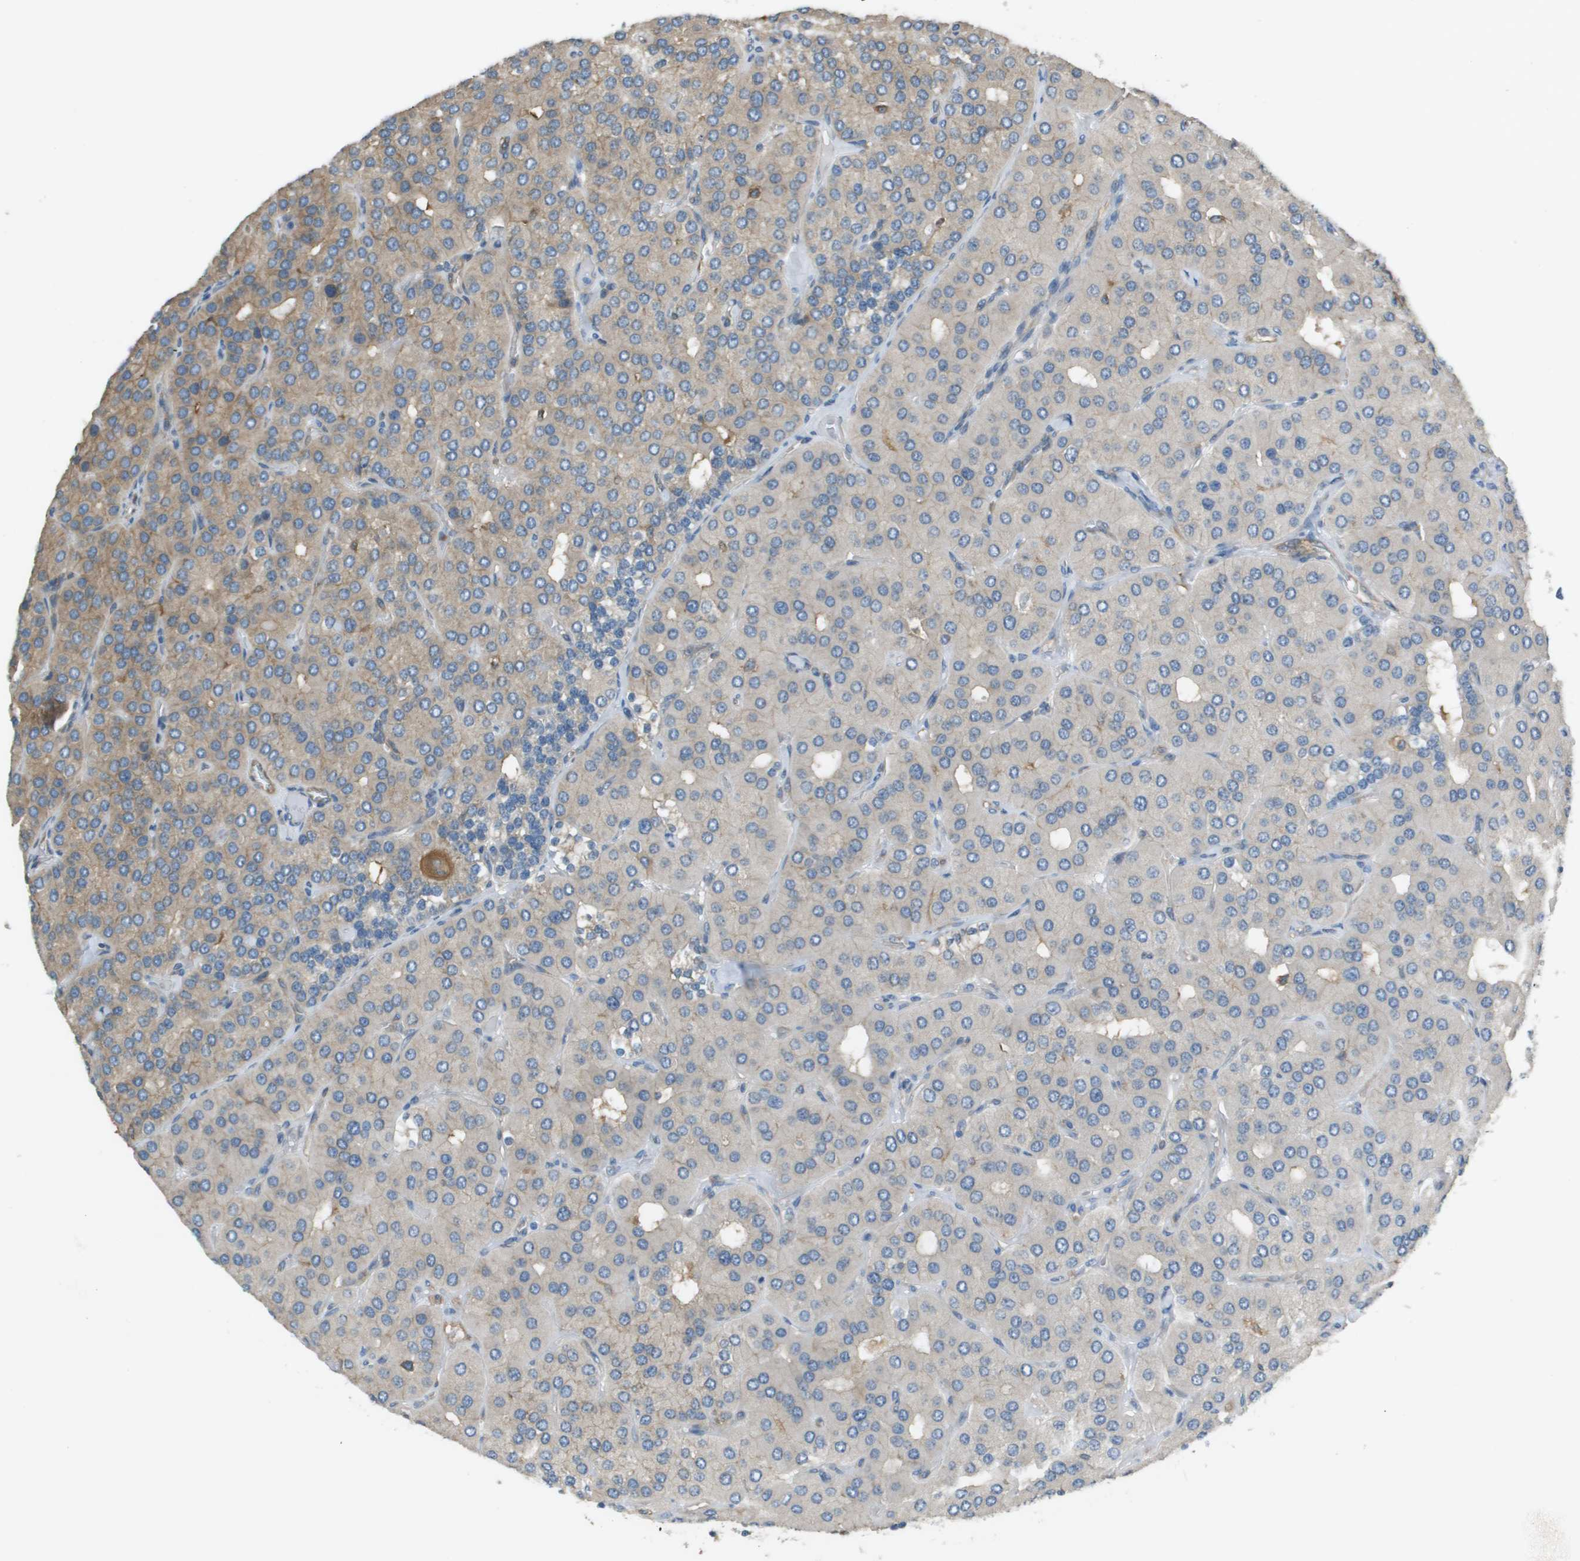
{"staining": {"intensity": "weak", "quantity": "<25%", "location": "cytoplasmic/membranous"}, "tissue": "parathyroid gland", "cell_type": "Glandular cells", "image_type": "normal", "snomed": [{"axis": "morphology", "description": "Normal tissue, NOS"}, {"axis": "morphology", "description": "Adenoma, NOS"}, {"axis": "topography", "description": "Parathyroid gland"}], "caption": "Image shows no protein expression in glandular cells of unremarkable parathyroid gland. (DAB immunohistochemistry visualized using brightfield microscopy, high magnification).", "gene": "CORO1B", "patient": {"sex": "female", "age": 86}}